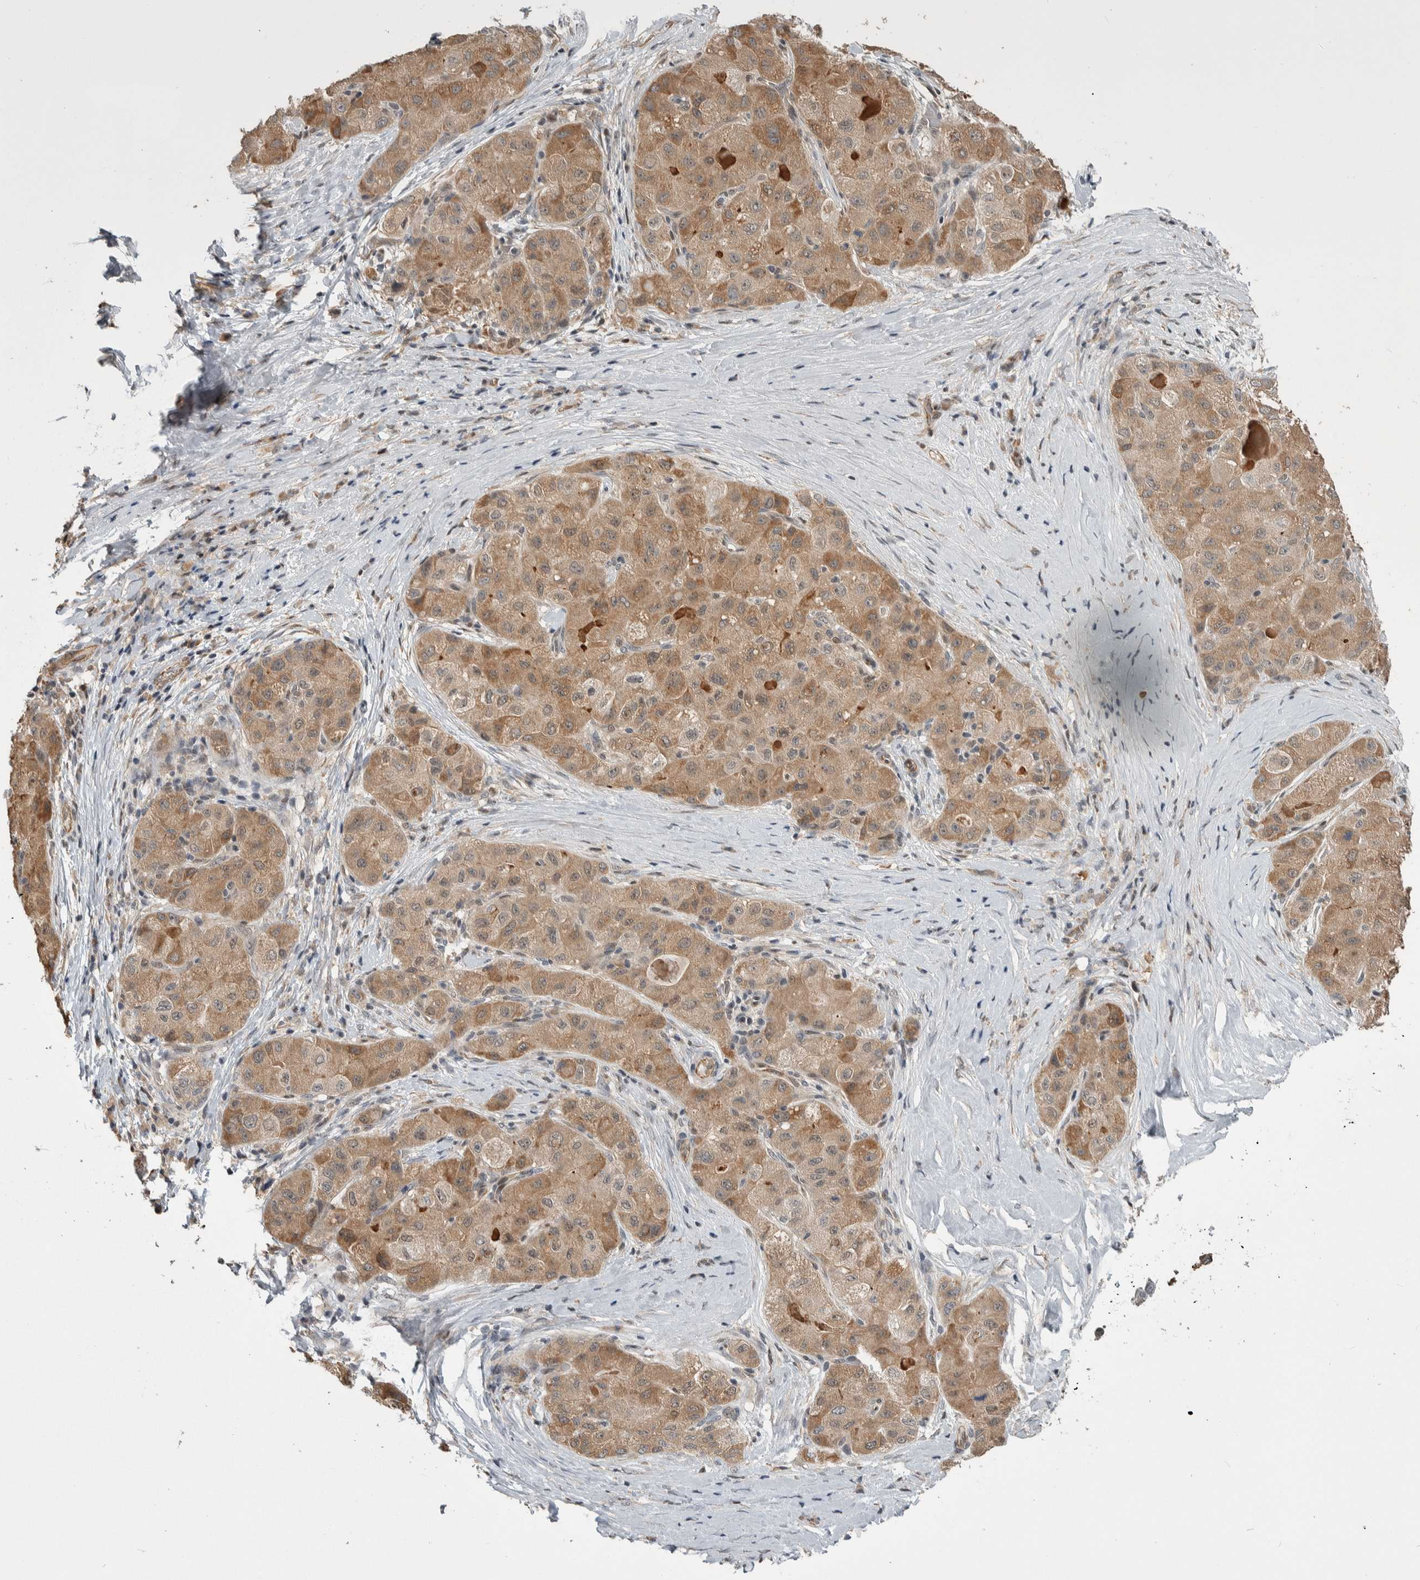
{"staining": {"intensity": "moderate", "quantity": ">75%", "location": "cytoplasmic/membranous"}, "tissue": "liver cancer", "cell_type": "Tumor cells", "image_type": "cancer", "snomed": [{"axis": "morphology", "description": "Carcinoma, Hepatocellular, NOS"}, {"axis": "topography", "description": "Liver"}], "caption": "Liver cancer (hepatocellular carcinoma) stained with DAB IHC reveals medium levels of moderate cytoplasmic/membranous positivity in approximately >75% of tumor cells.", "gene": "PRDM4", "patient": {"sex": "male", "age": 80}}